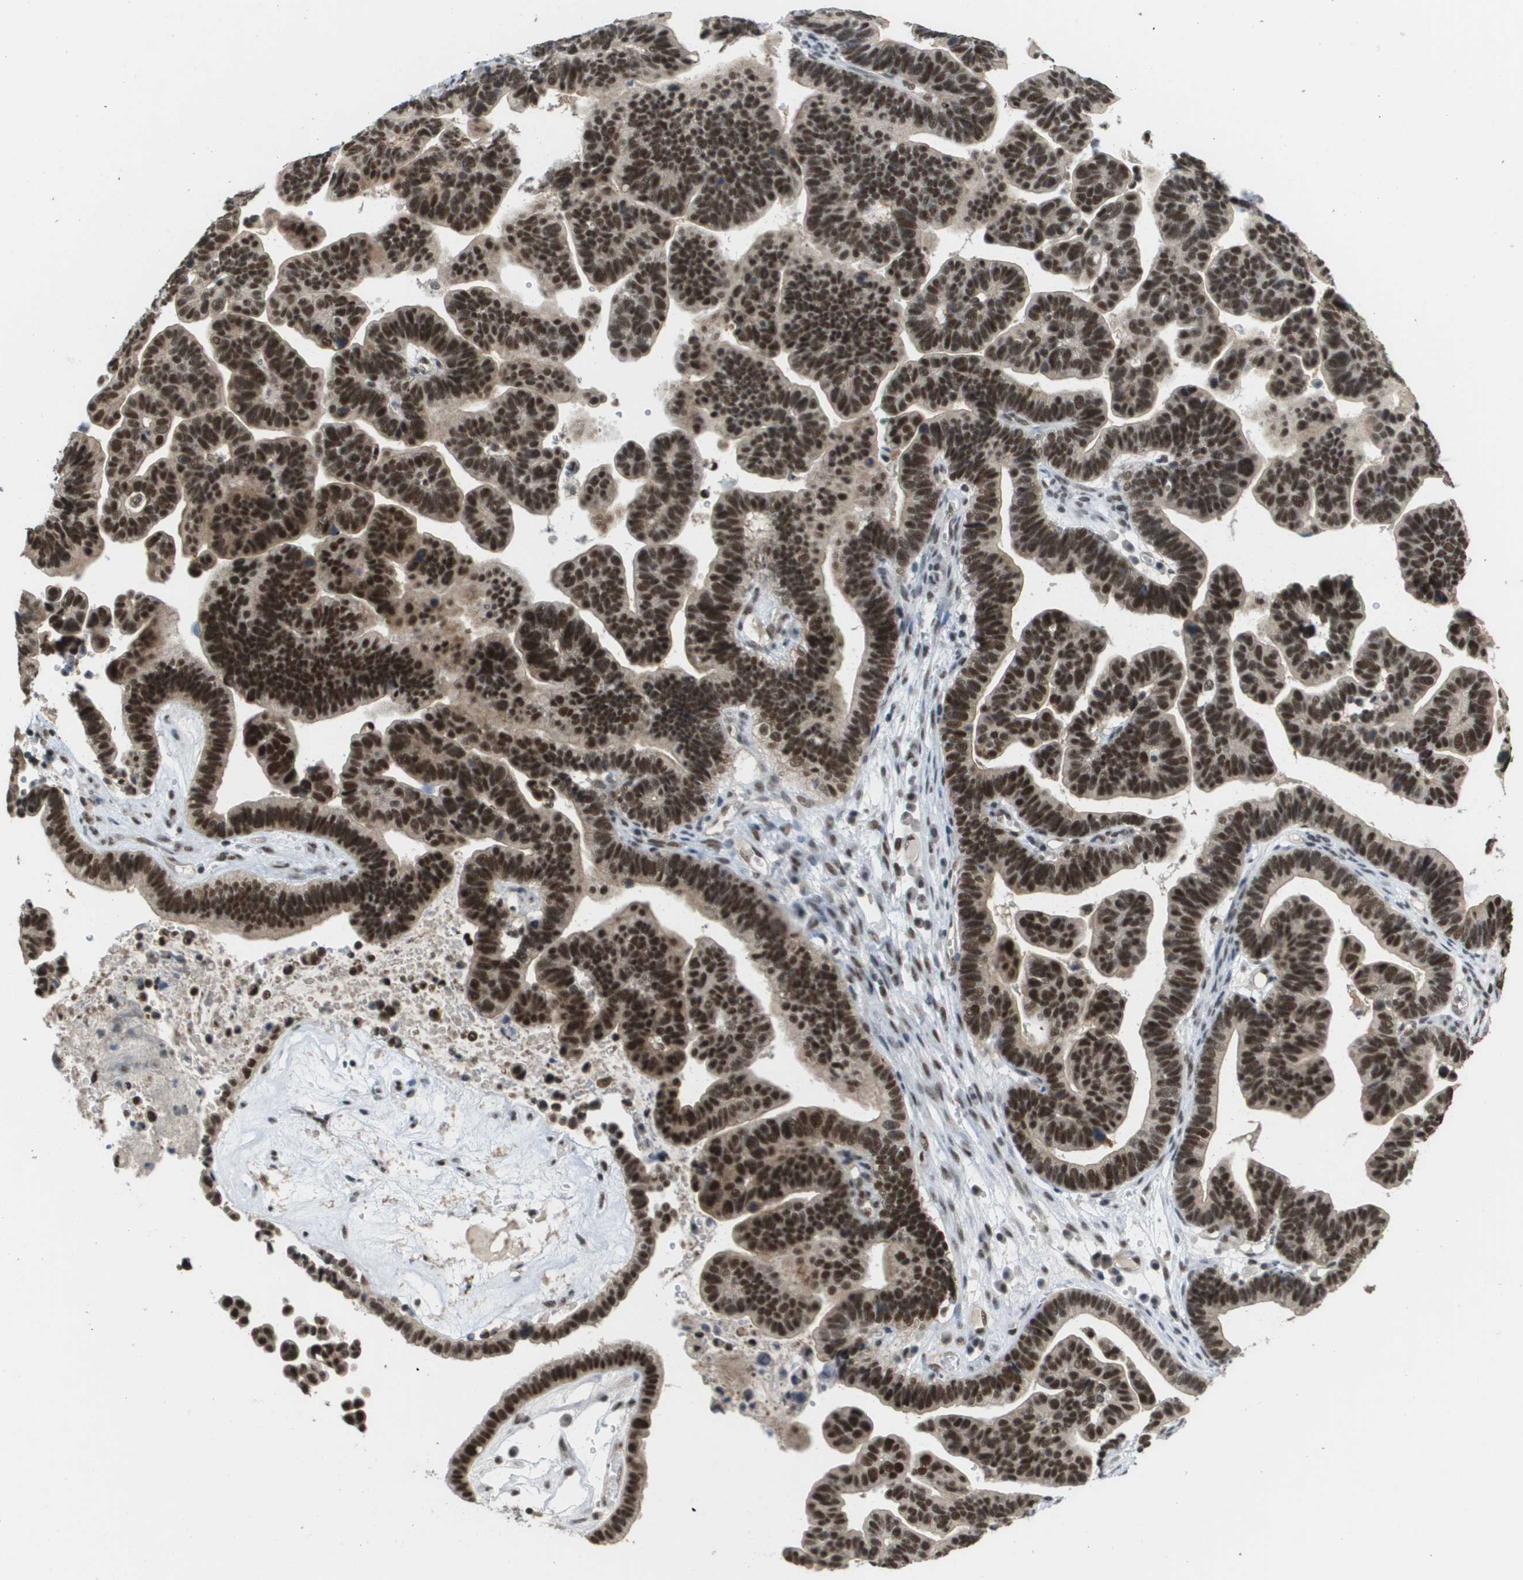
{"staining": {"intensity": "strong", "quantity": ">75%", "location": "nuclear"}, "tissue": "ovarian cancer", "cell_type": "Tumor cells", "image_type": "cancer", "snomed": [{"axis": "morphology", "description": "Cystadenocarcinoma, serous, NOS"}, {"axis": "topography", "description": "Ovary"}], "caption": "Human ovarian serous cystadenocarcinoma stained with a brown dye reveals strong nuclear positive staining in approximately >75% of tumor cells.", "gene": "ISY1", "patient": {"sex": "female", "age": 56}}